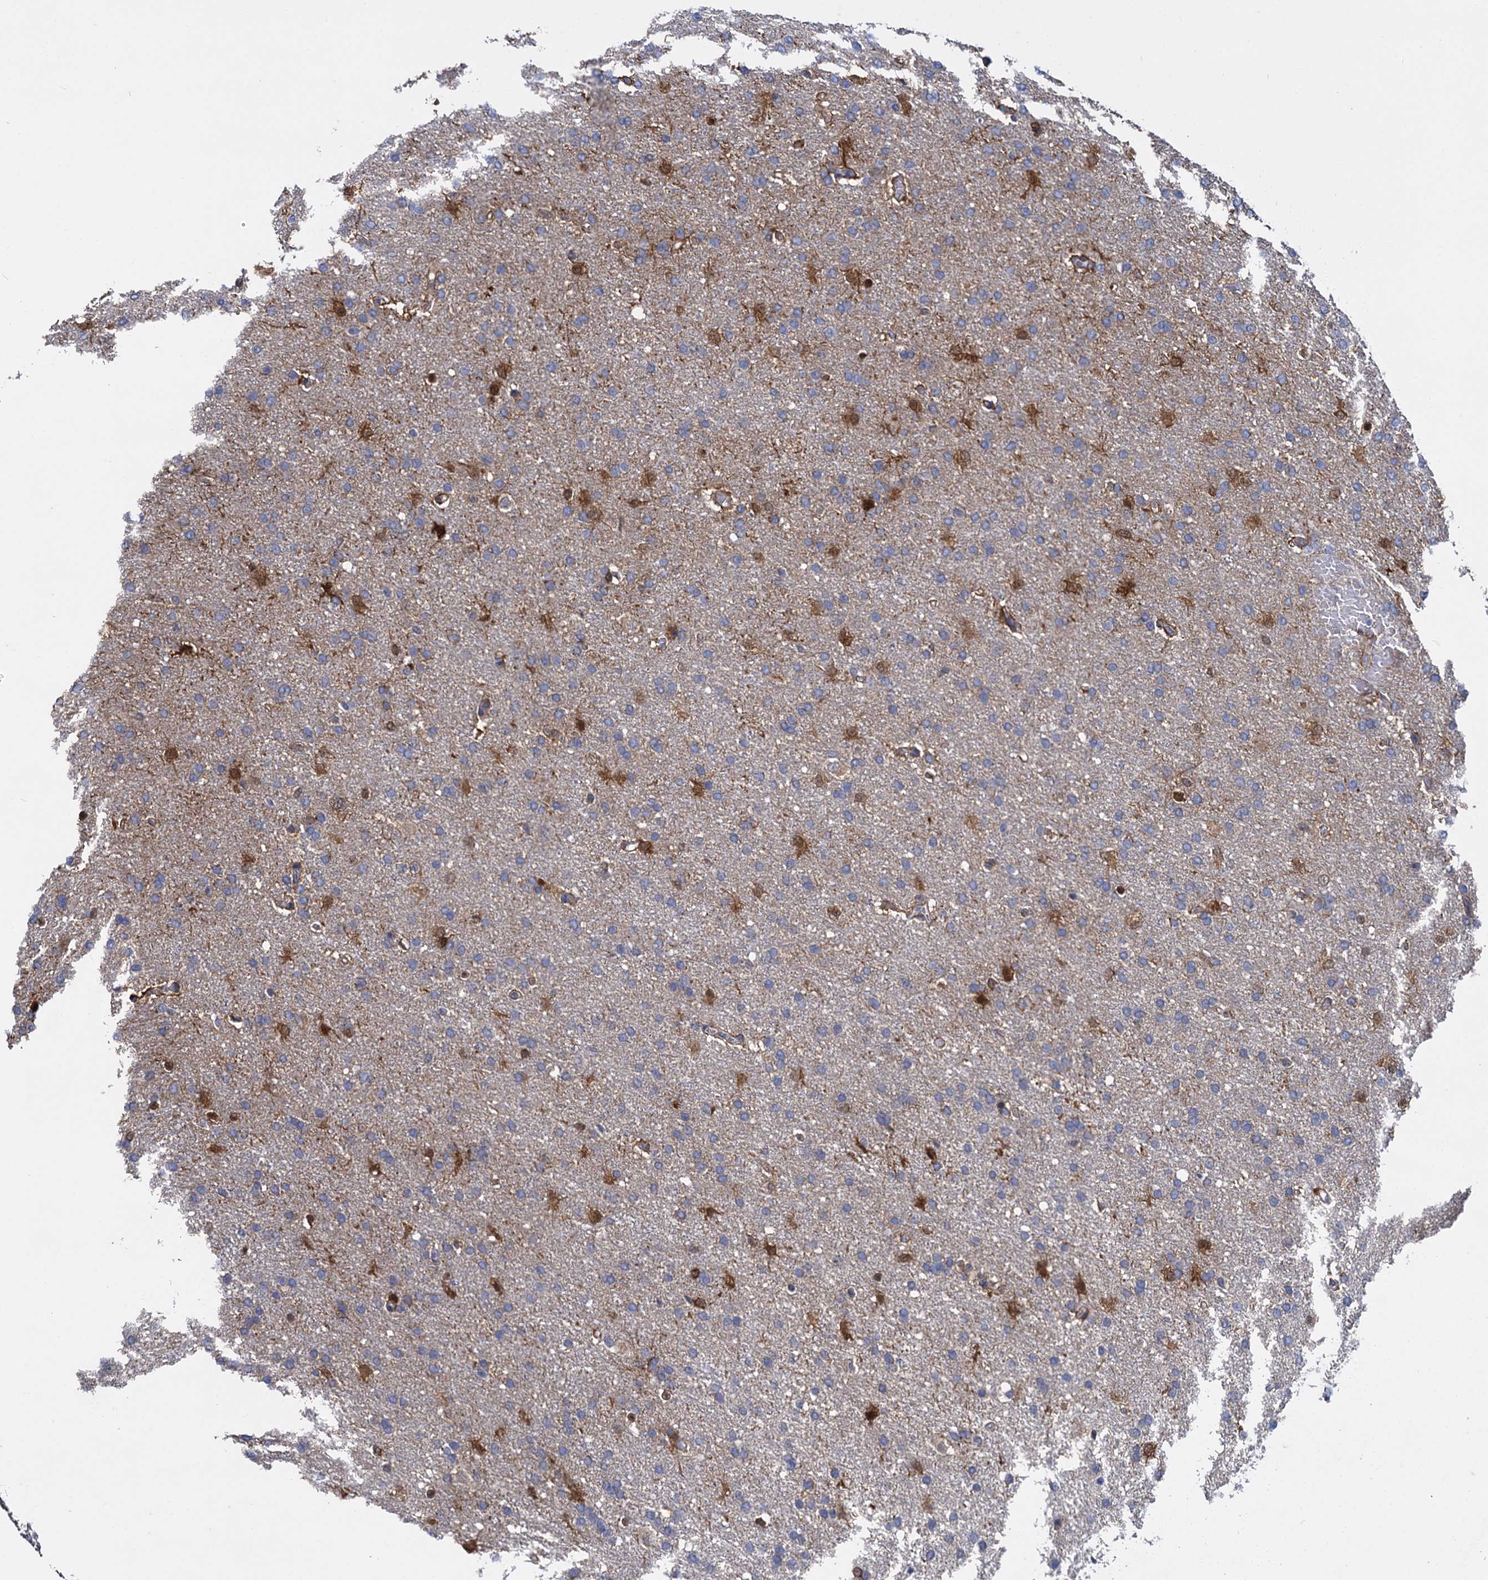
{"staining": {"intensity": "negative", "quantity": "none", "location": "none"}, "tissue": "glioma", "cell_type": "Tumor cells", "image_type": "cancer", "snomed": [{"axis": "morphology", "description": "Glioma, malignant, High grade"}, {"axis": "topography", "description": "Brain"}], "caption": "Immunohistochemistry histopathology image of neoplastic tissue: malignant high-grade glioma stained with DAB shows no significant protein expression in tumor cells. Nuclei are stained in blue.", "gene": "GSTM3", "patient": {"sex": "male", "age": 72}}